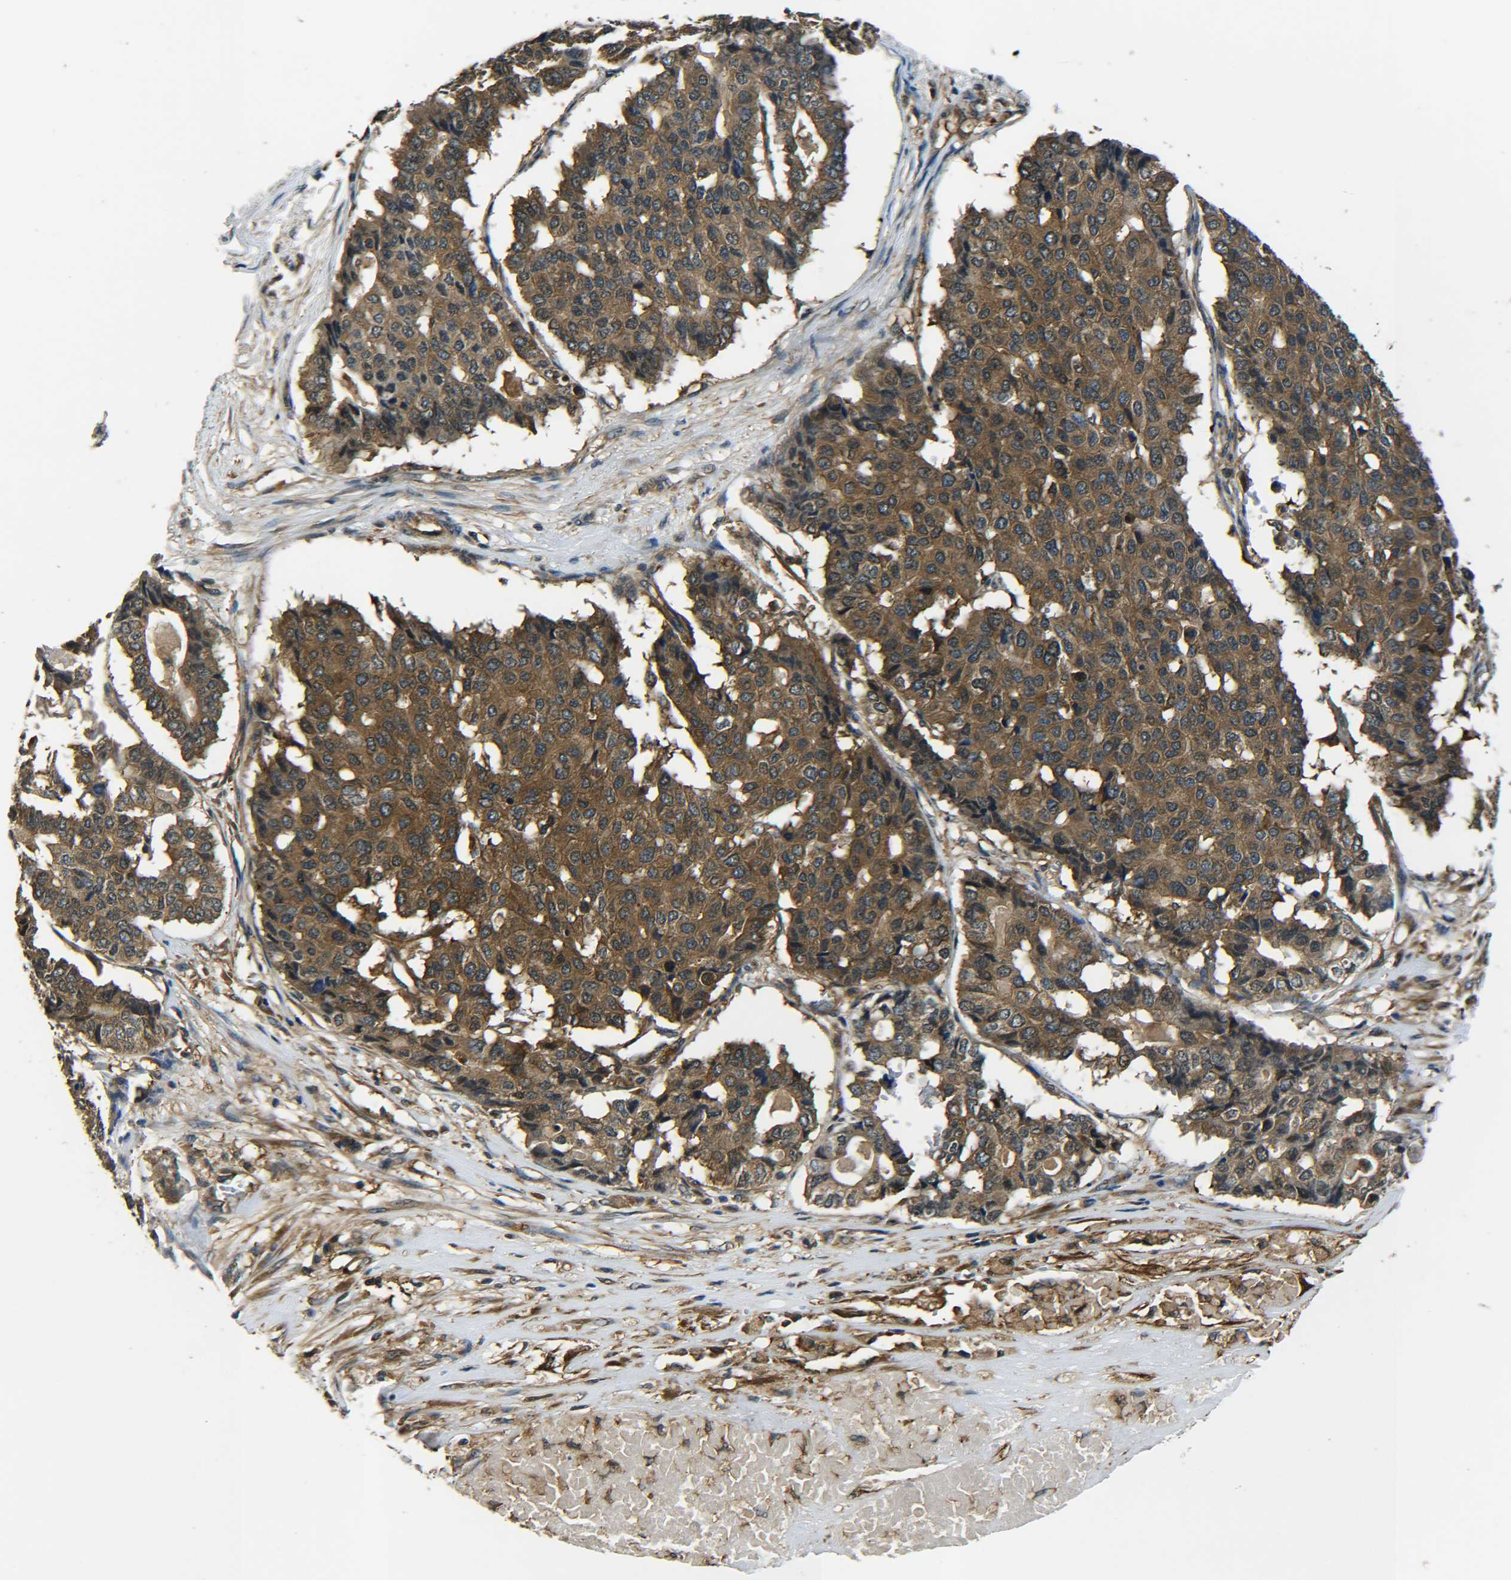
{"staining": {"intensity": "moderate", "quantity": ">75%", "location": "cytoplasmic/membranous"}, "tissue": "pancreatic cancer", "cell_type": "Tumor cells", "image_type": "cancer", "snomed": [{"axis": "morphology", "description": "Adenocarcinoma, NOS"}, {"axis": "topography", "description": "Pancreas"}], "caption": "High-magnification brightfield microscopy of pancreatic adenocarcinoma stained with DAB (brown) and counterstained with hematoxylin (blue). tumor cells exhibit moderate cytoplasmic/membranous staining is seen in approximately>75% of cells. (brown staining indicates protein expression, while blue staining denotes nuclei).", "gene": "PREB", "patient": {"sex": "male", "age": 50}}